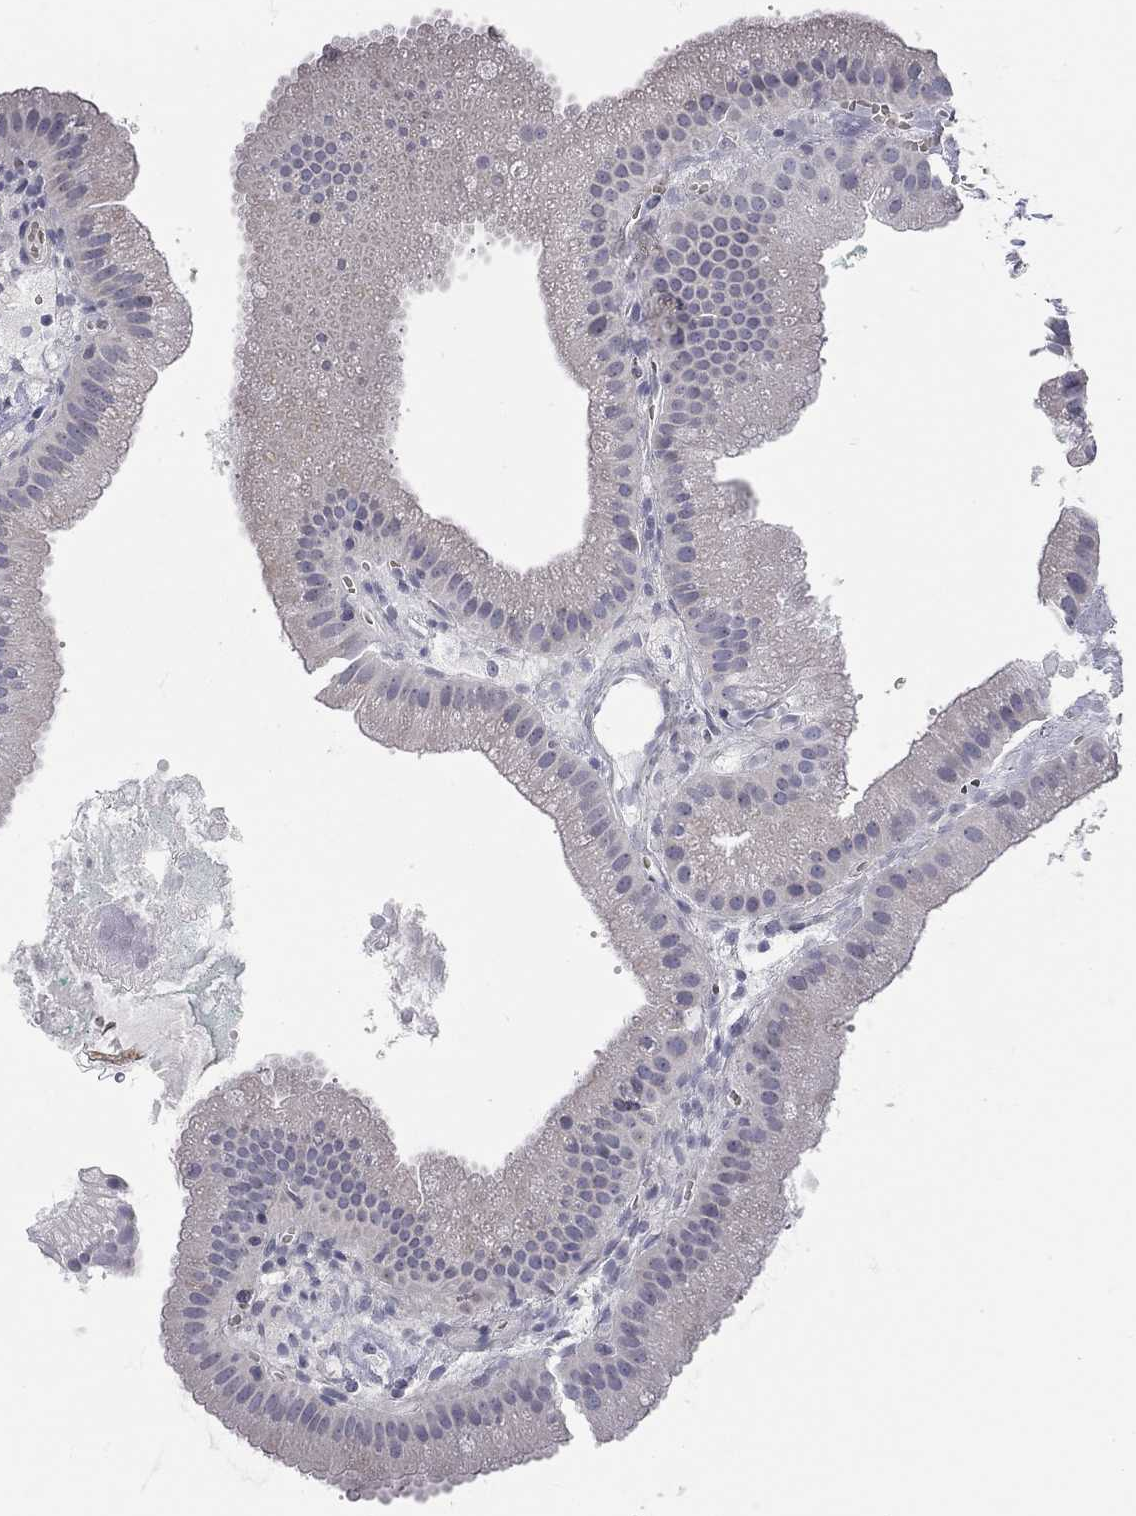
{"staining": {"intensity": "negative", "quantity": "none", "location": "none"}, "tissue": "gallbladder", "cell_type": "Glandular cells", "image_type": "normal", "snomed": [{"axis": "morphology", "description": "Normal tissue, NOS"}, {"axis": "topography", "description": "Gallbladder"}], "caption": "This is a photomicrograph of immunohistochemistry staining of normal gallbladder, which shows no staining in glandular cells. (Stains: DAB immunohistochemistry (IHC) with hematoxylin counter stain, Microscopy: brightfield microscopy at high magnification).", "gene": "XAGE2", "patient": {"sex": "male", "age": 67}}